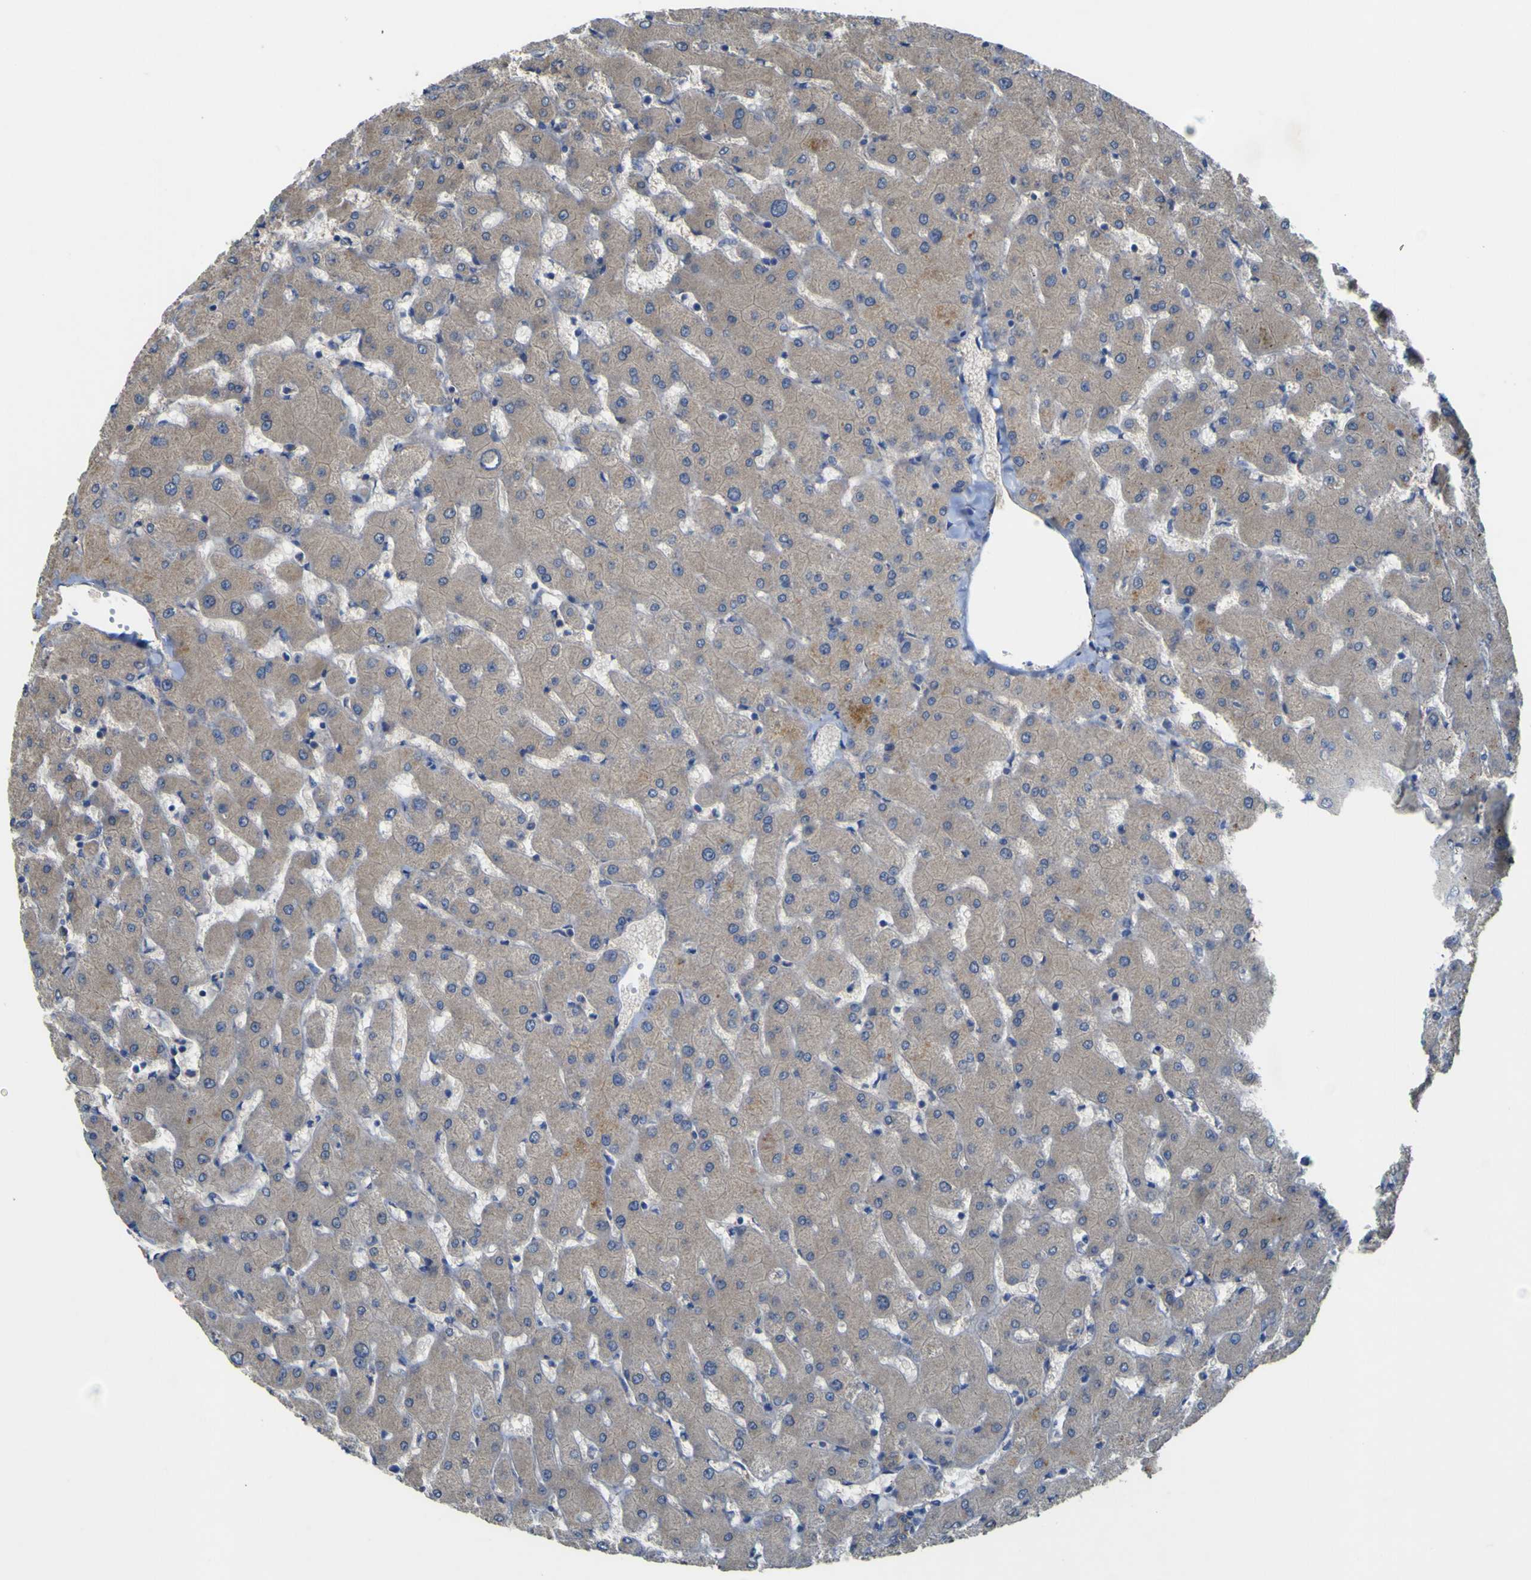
{"staining": {"intensity": "weak", "quantity": ">75%", "location": "cytoplasmic/membranous"}, "tissue": "liver", "cell_type": "Cholangiocytes", "image_type": "normal", "snomed": [{"axis": "morphology", "description": "Normal tissue, NOS"}, {"axis": "topography", "description": "Liver"}], "caption": "Liver stained with DAB immunohistochemistry demonstrates low levels of weak cytoplasmic/membranous positivity in about >75% of cholangiocytes.", "gene": "TNFSF15", "patient": {"sex": "female", "age": 63}}